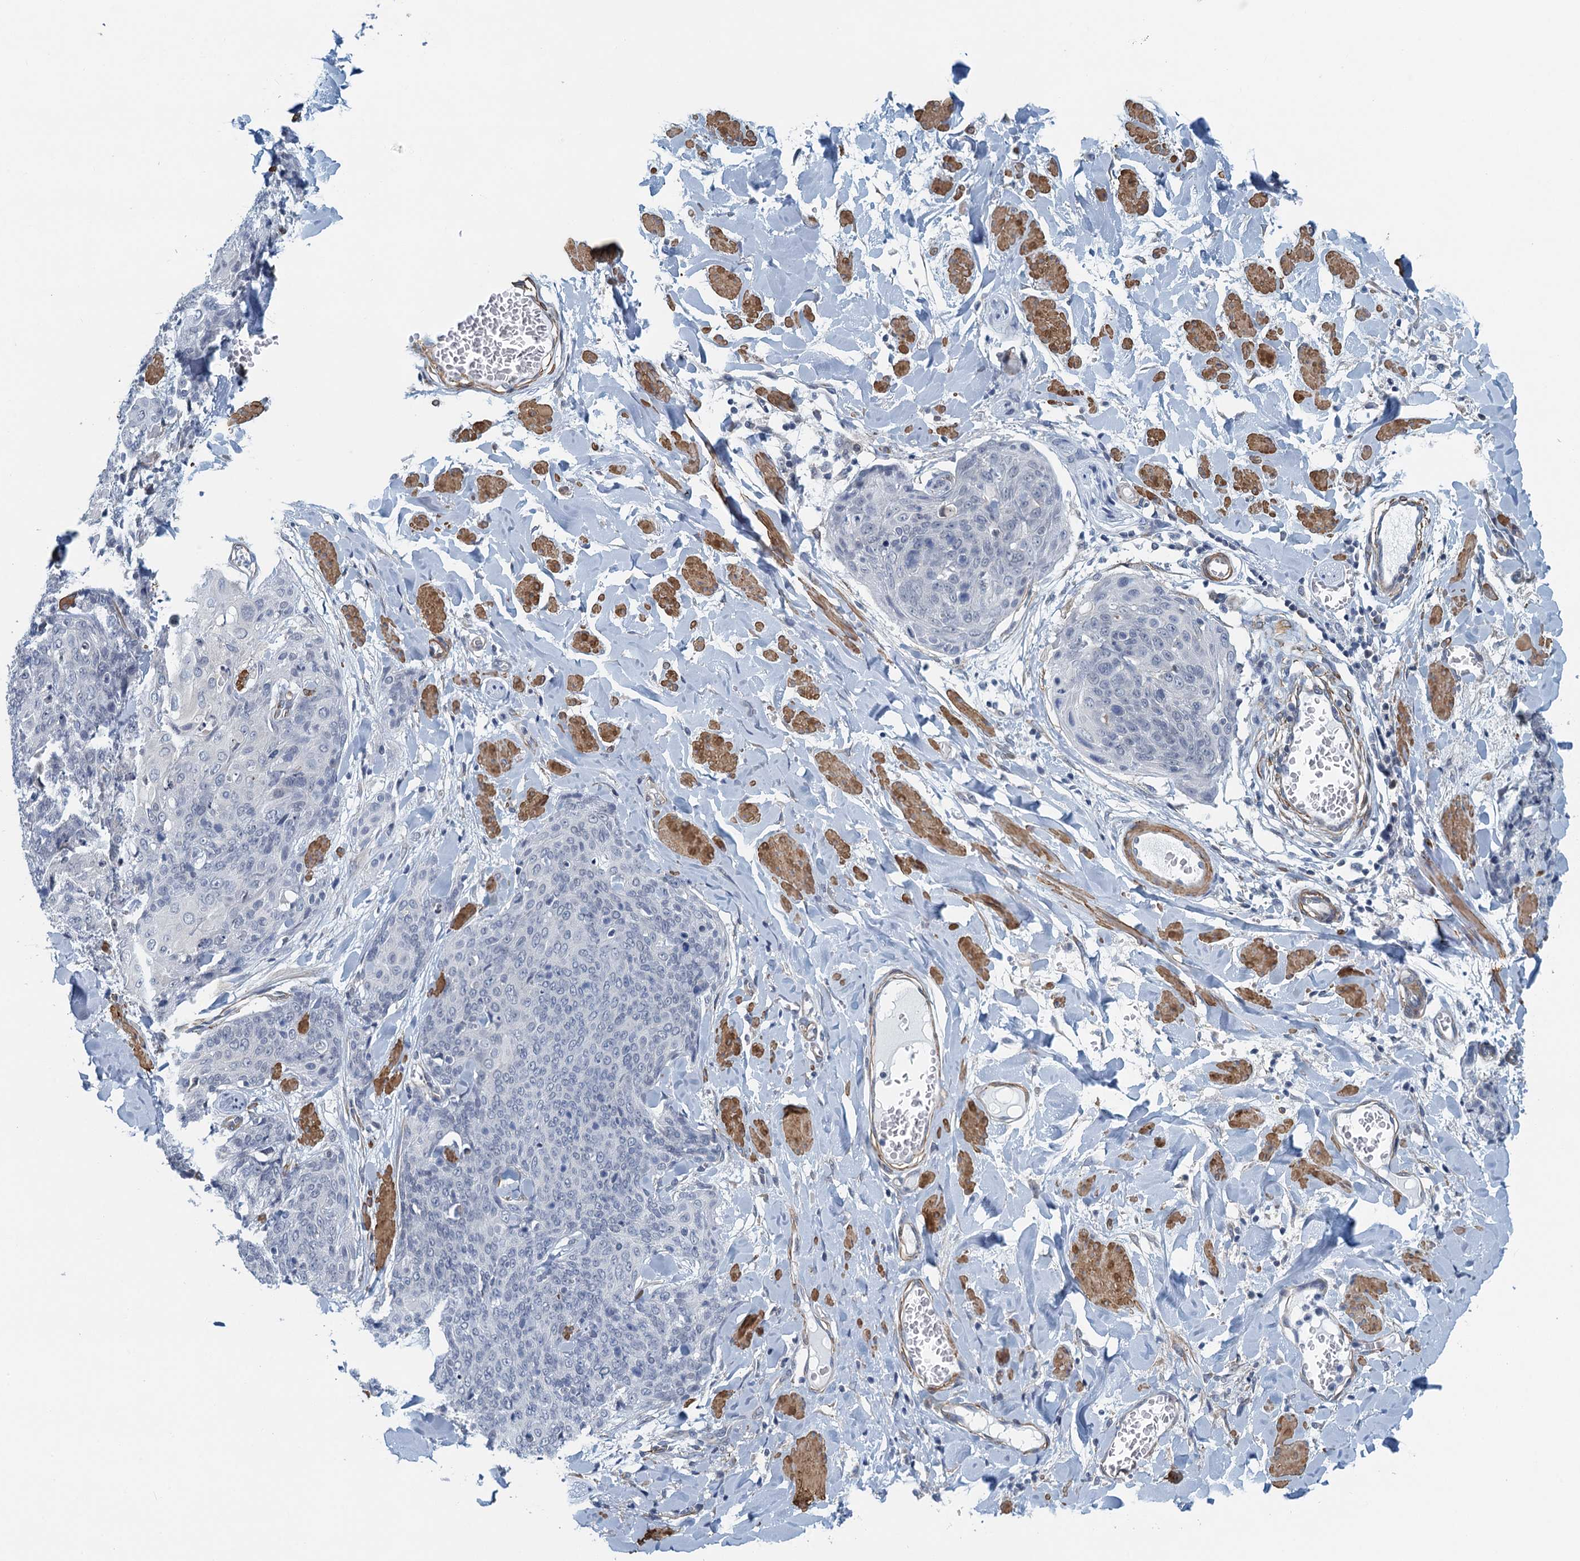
{"staining": {"intensity": "negative", "quantity": "none", "location": "none"}, "tissue": "skin cancer", "cell_type": "Tumor cells", "image_type": "cancer", "snomed": [{"axis": "morphology", "description": "Squamous cell carcinoma, NOS"}, {"axis": "topography", "description": "Skin"}, {"axis": "topography", "description": "Vulva"}], "caption": "Skin squamous cell carcinoma stained for a protein using IHC exhibits no staining tumor cells.", "gene": "ALG2", "patient": {"sex": "female", "age": 85}}